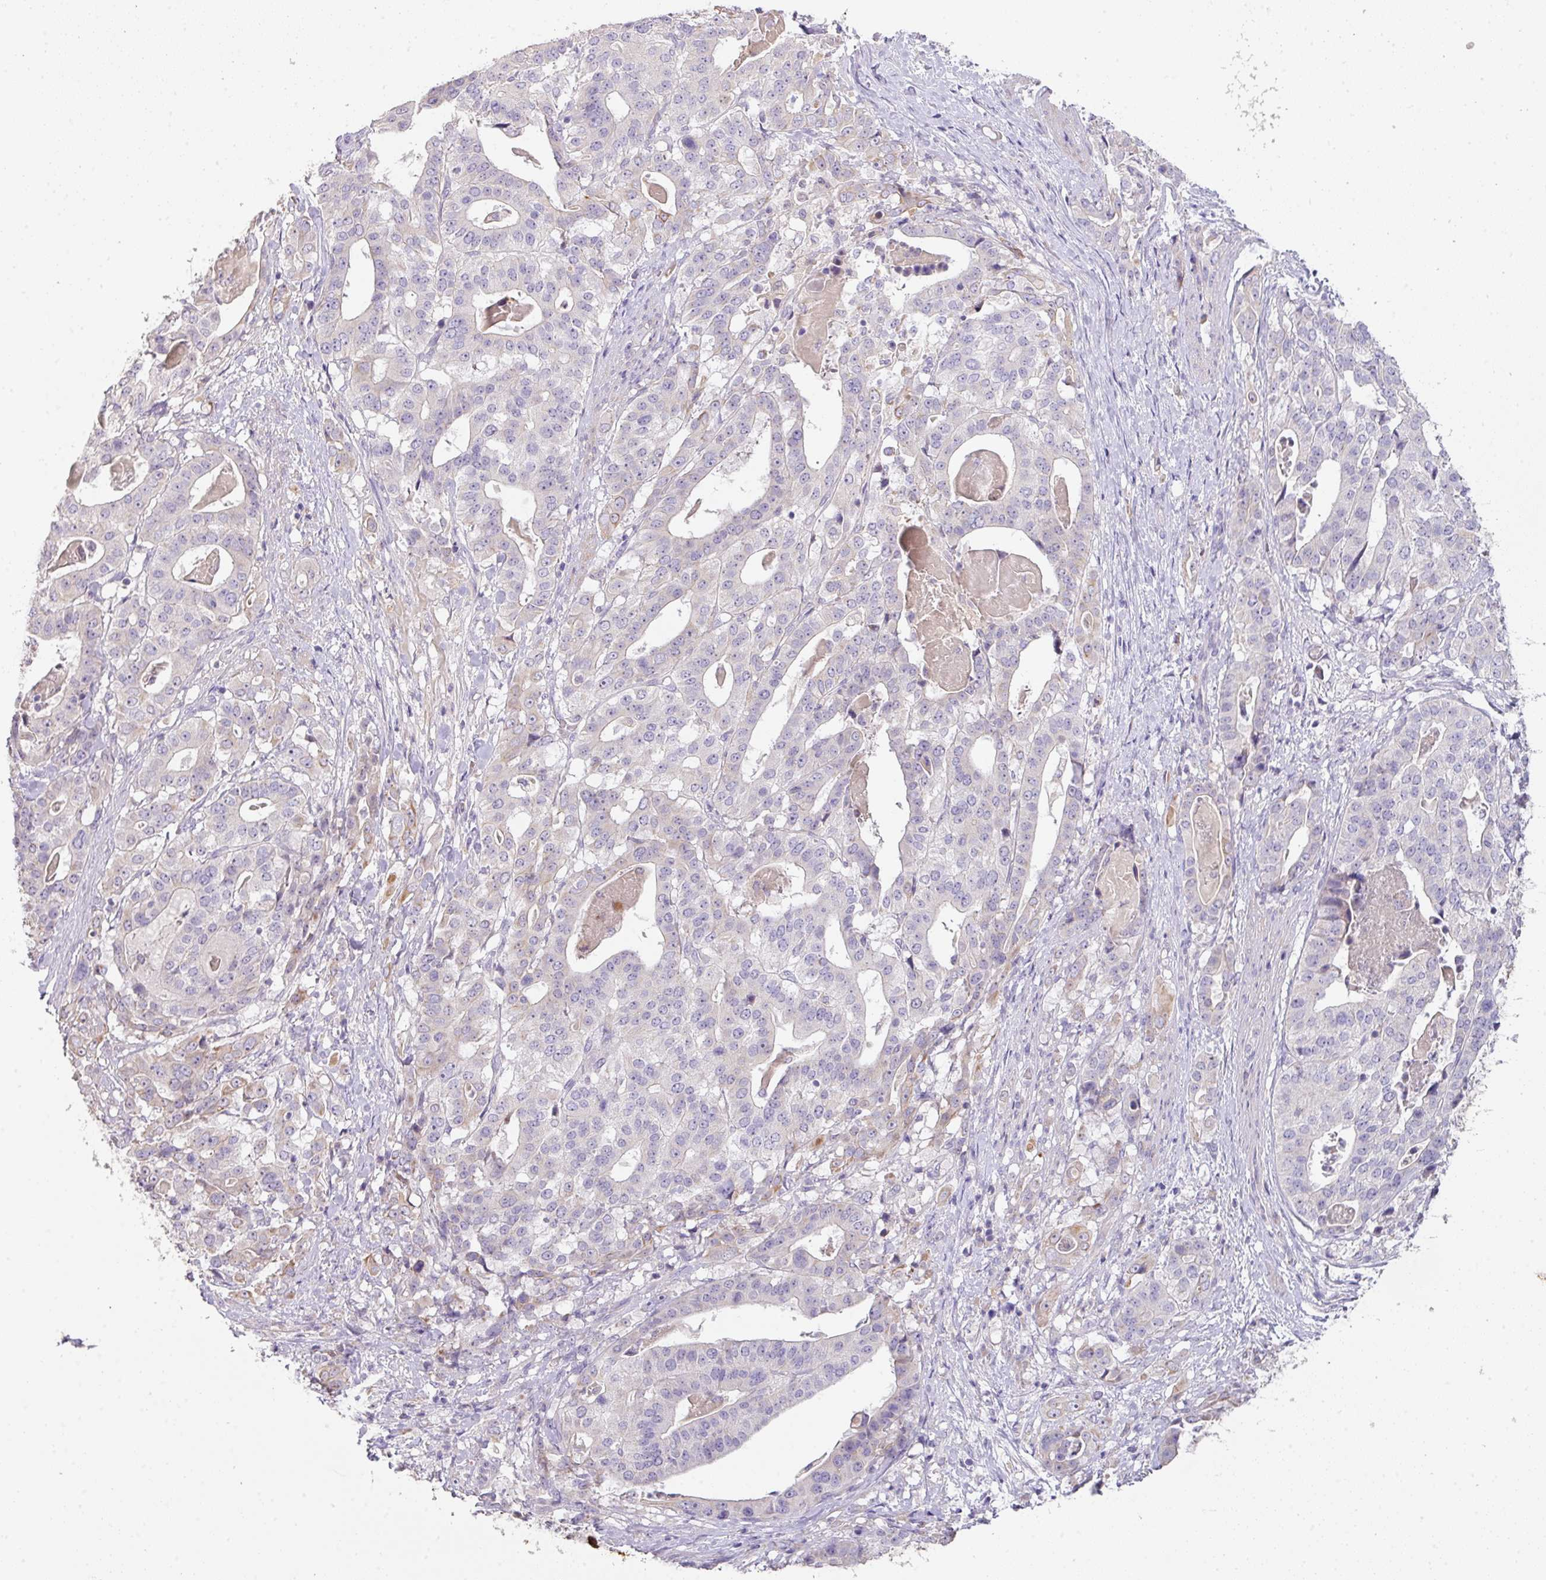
{"staining": {"intensity": "negative", "quantity": "none", "location": "none"}, "tissue": "stomach cancer", "cell_type": "Tumor cells", "image_type": "cancer", "snomed": [{"axis": "morphology", "description": "Adenocarcinoma, NOS"}, {"axis": "topography", "description": "Stomach"}], "caption": "Immunohistochemistry (IHC) of human stomach cancer (adenocarcinoma) displays no staining in tumor cells. Brightfield microscopy of IHC stained with DAB (3,3'-diaminobenzidine) (brown) and hematoxylin (blue), captured at high magnification.", "gene": "ZNF266", "patient": {"sex": "male", "age": 48}}